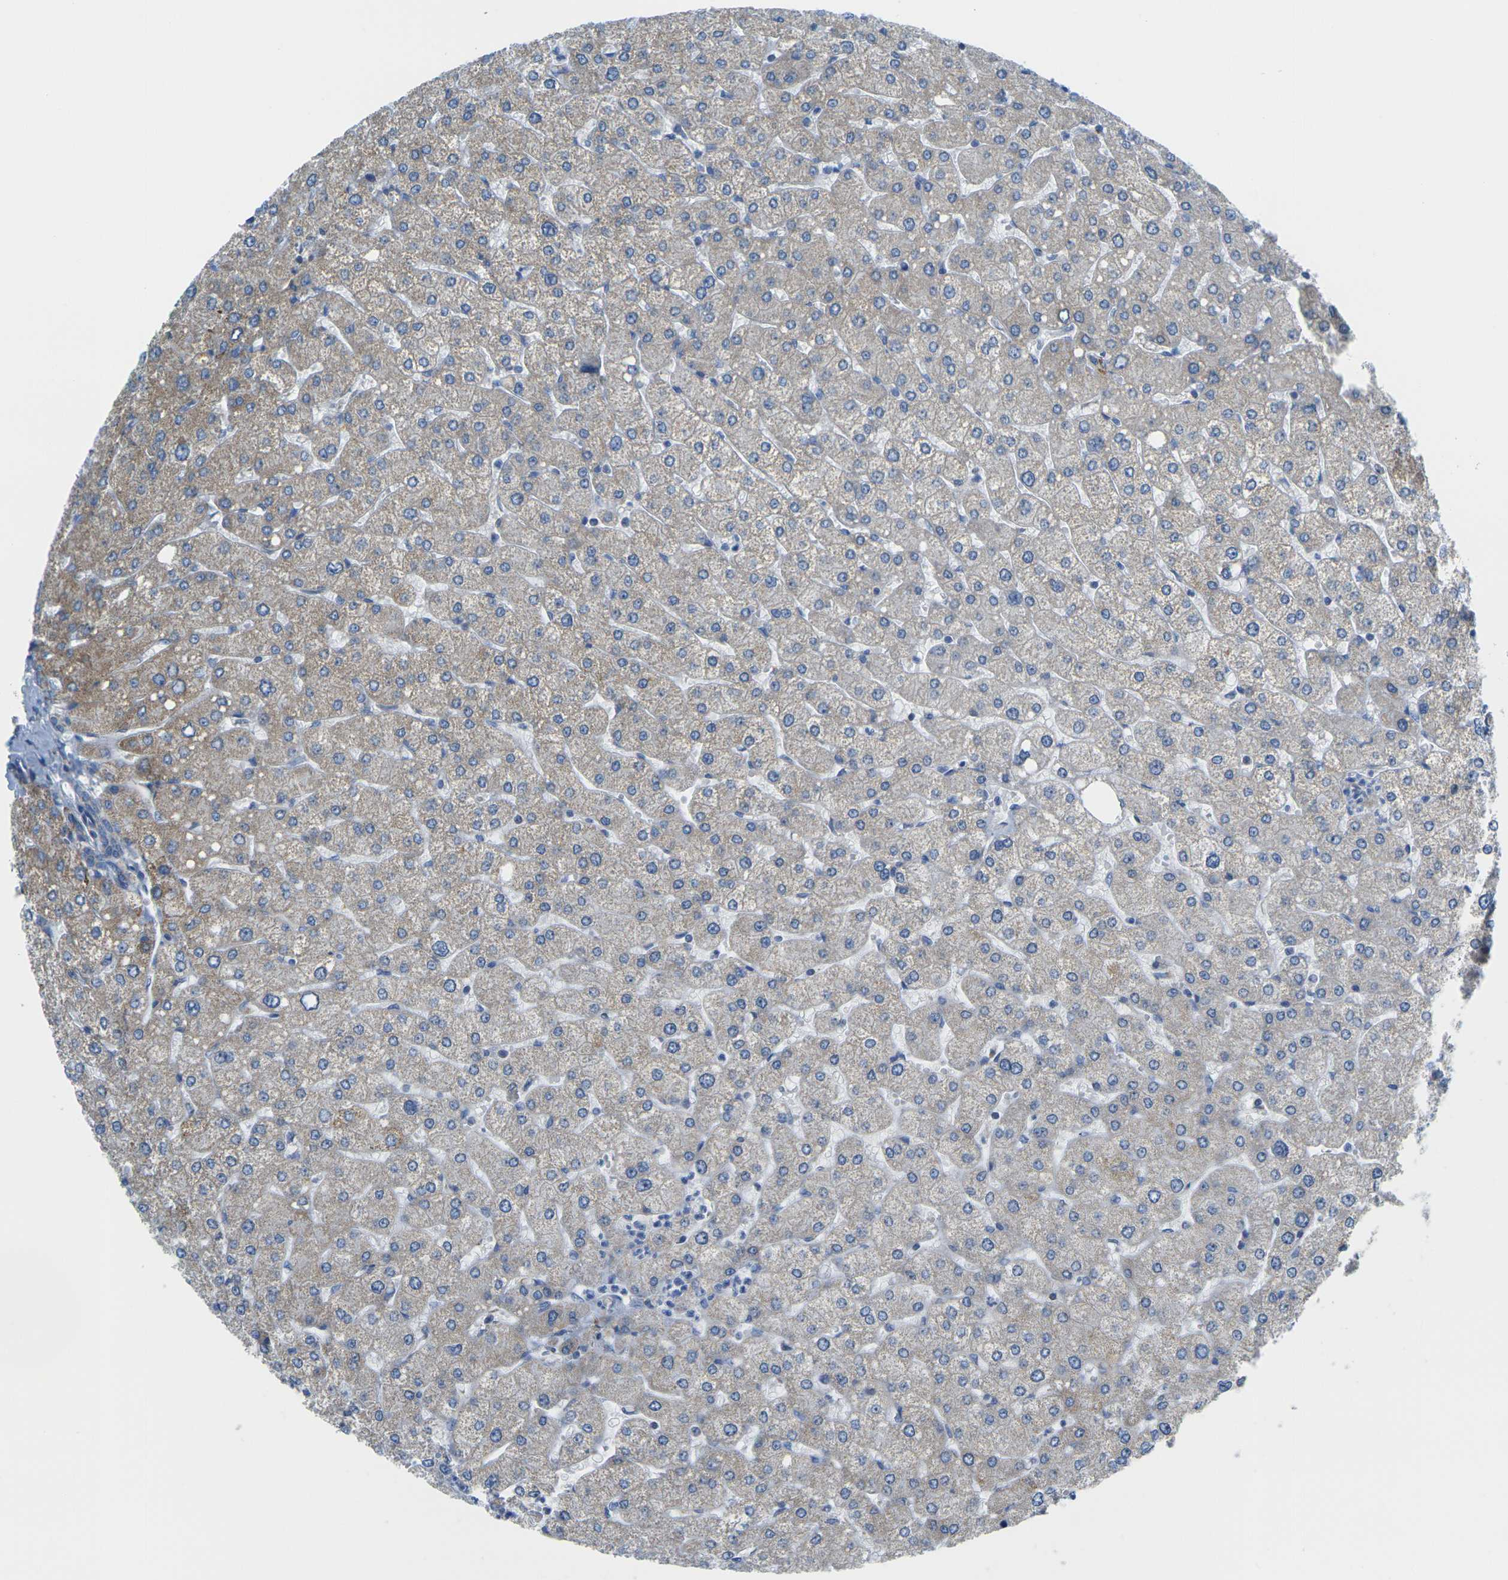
{"staining": {"intensity": "weak", "quantity": ">75%", "location": "cytoplasmic/membranous"}, "tissue": "liver", "cell_type": "Cholangiocytes", "image_type": "normal", "snomed": [{"axis": "morphology", "description": "Normal tissue, NOS"}, {"axis": "topography", "description": "Liver"}], "caption": "This image reveals normal liver stained with IHC to label a protein in brown. The cytoplasmic/membranous of cholangiocytes show weak positivity for the protein. Nuclei are counter-stained blue.", "gene": "TMEM204", "patient": {"sex": "male", "age": 55}}